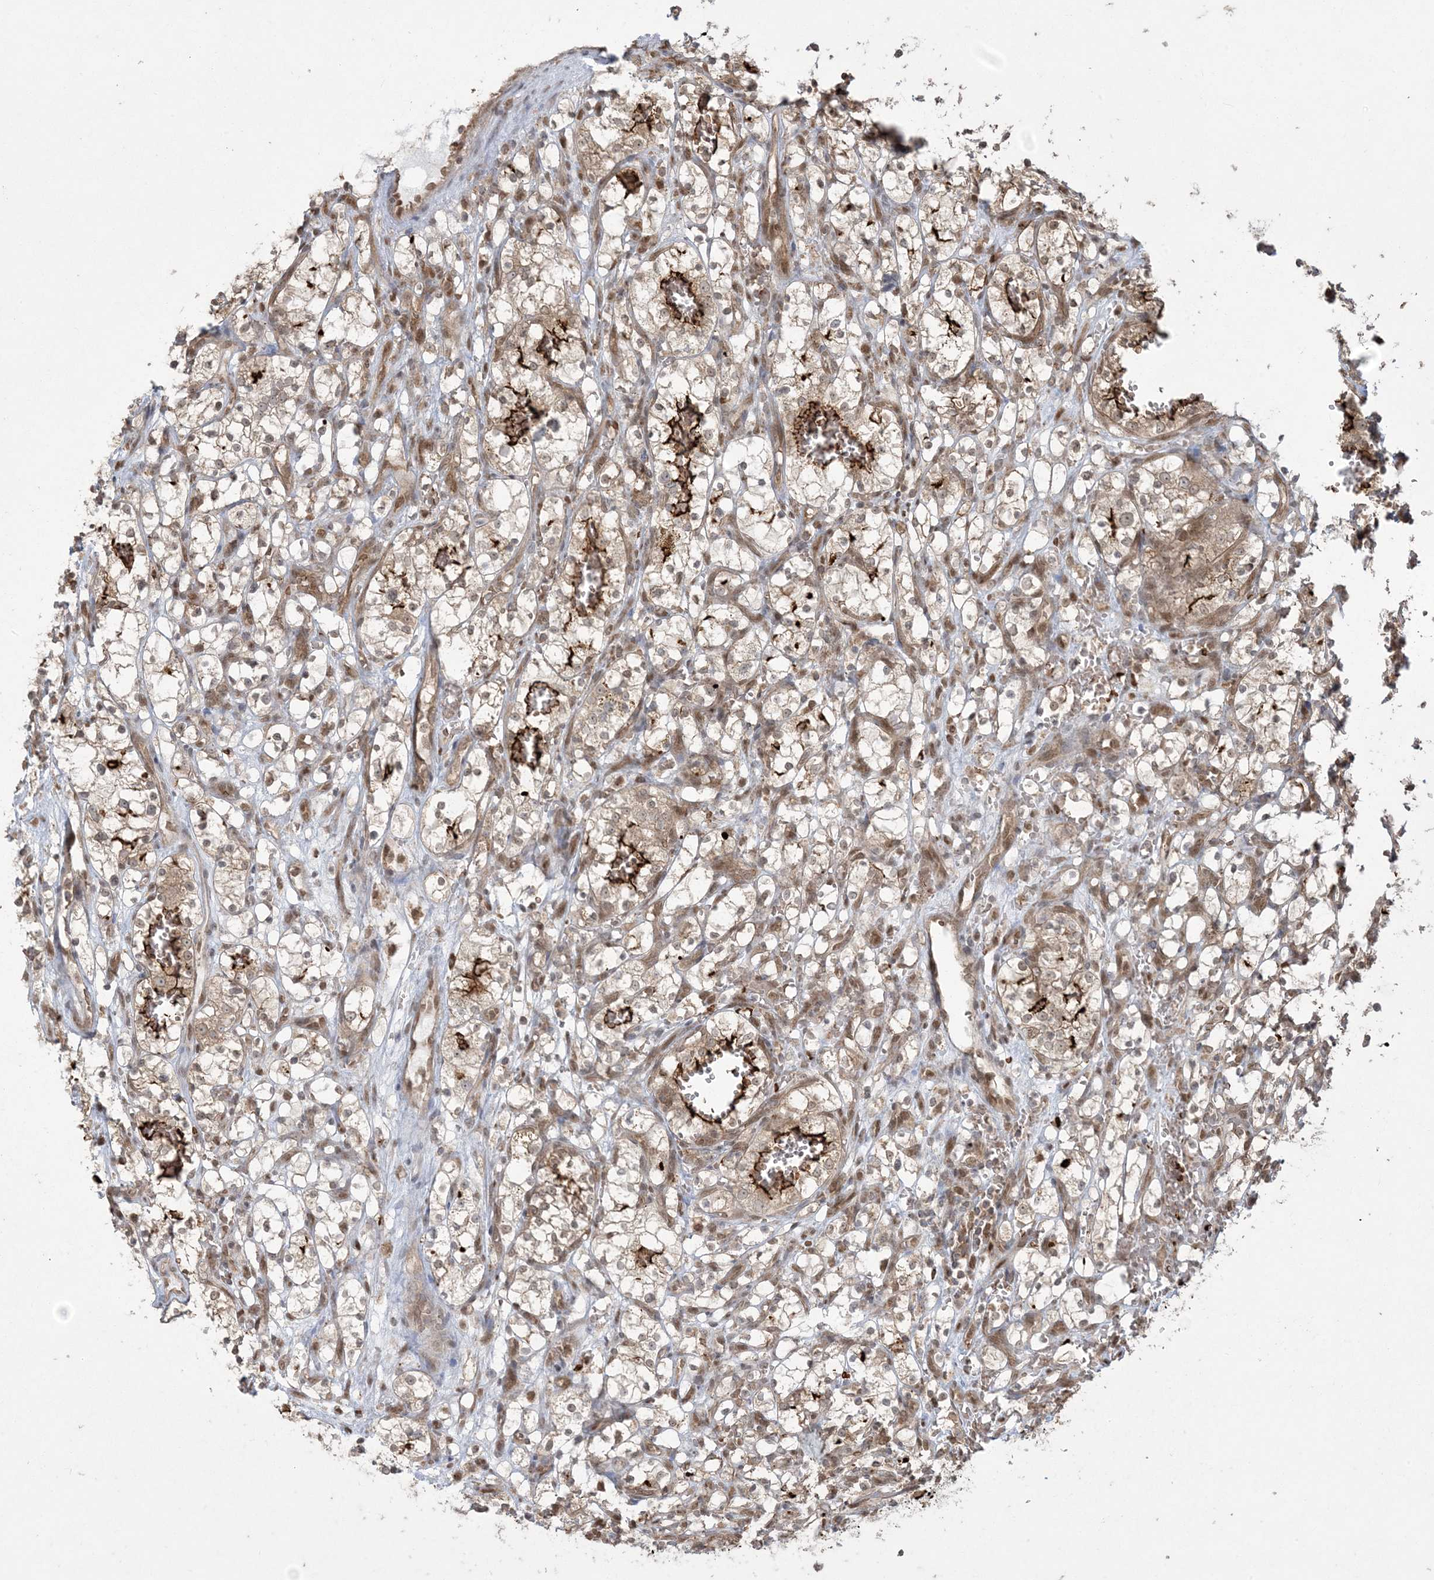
{"staining": {"intensity": "strong", "quantity": "<25%", "location": "cytoplasmic/membranous"}, "tissue": "renal cancer", "cell_type": "Tumor cells", "image_type": "cancer", "snomed": [{"axis": "morphology", "description": "Adenocarcinoma, NOS"}, {"axis": "topography", "description": "Kidney"}], "caption": "The image displays immunohistochemical staining of renal cancer (adenocarcinoma). There is strong cytoplasmic/membranous positivity is appreciated in about <25% of tumor cells. Immunohistochemistry stains the protein in brown and the nuclei are stained blue.", "gene": "ABCF3", "patient": {"sex": "female", "age": 69}}